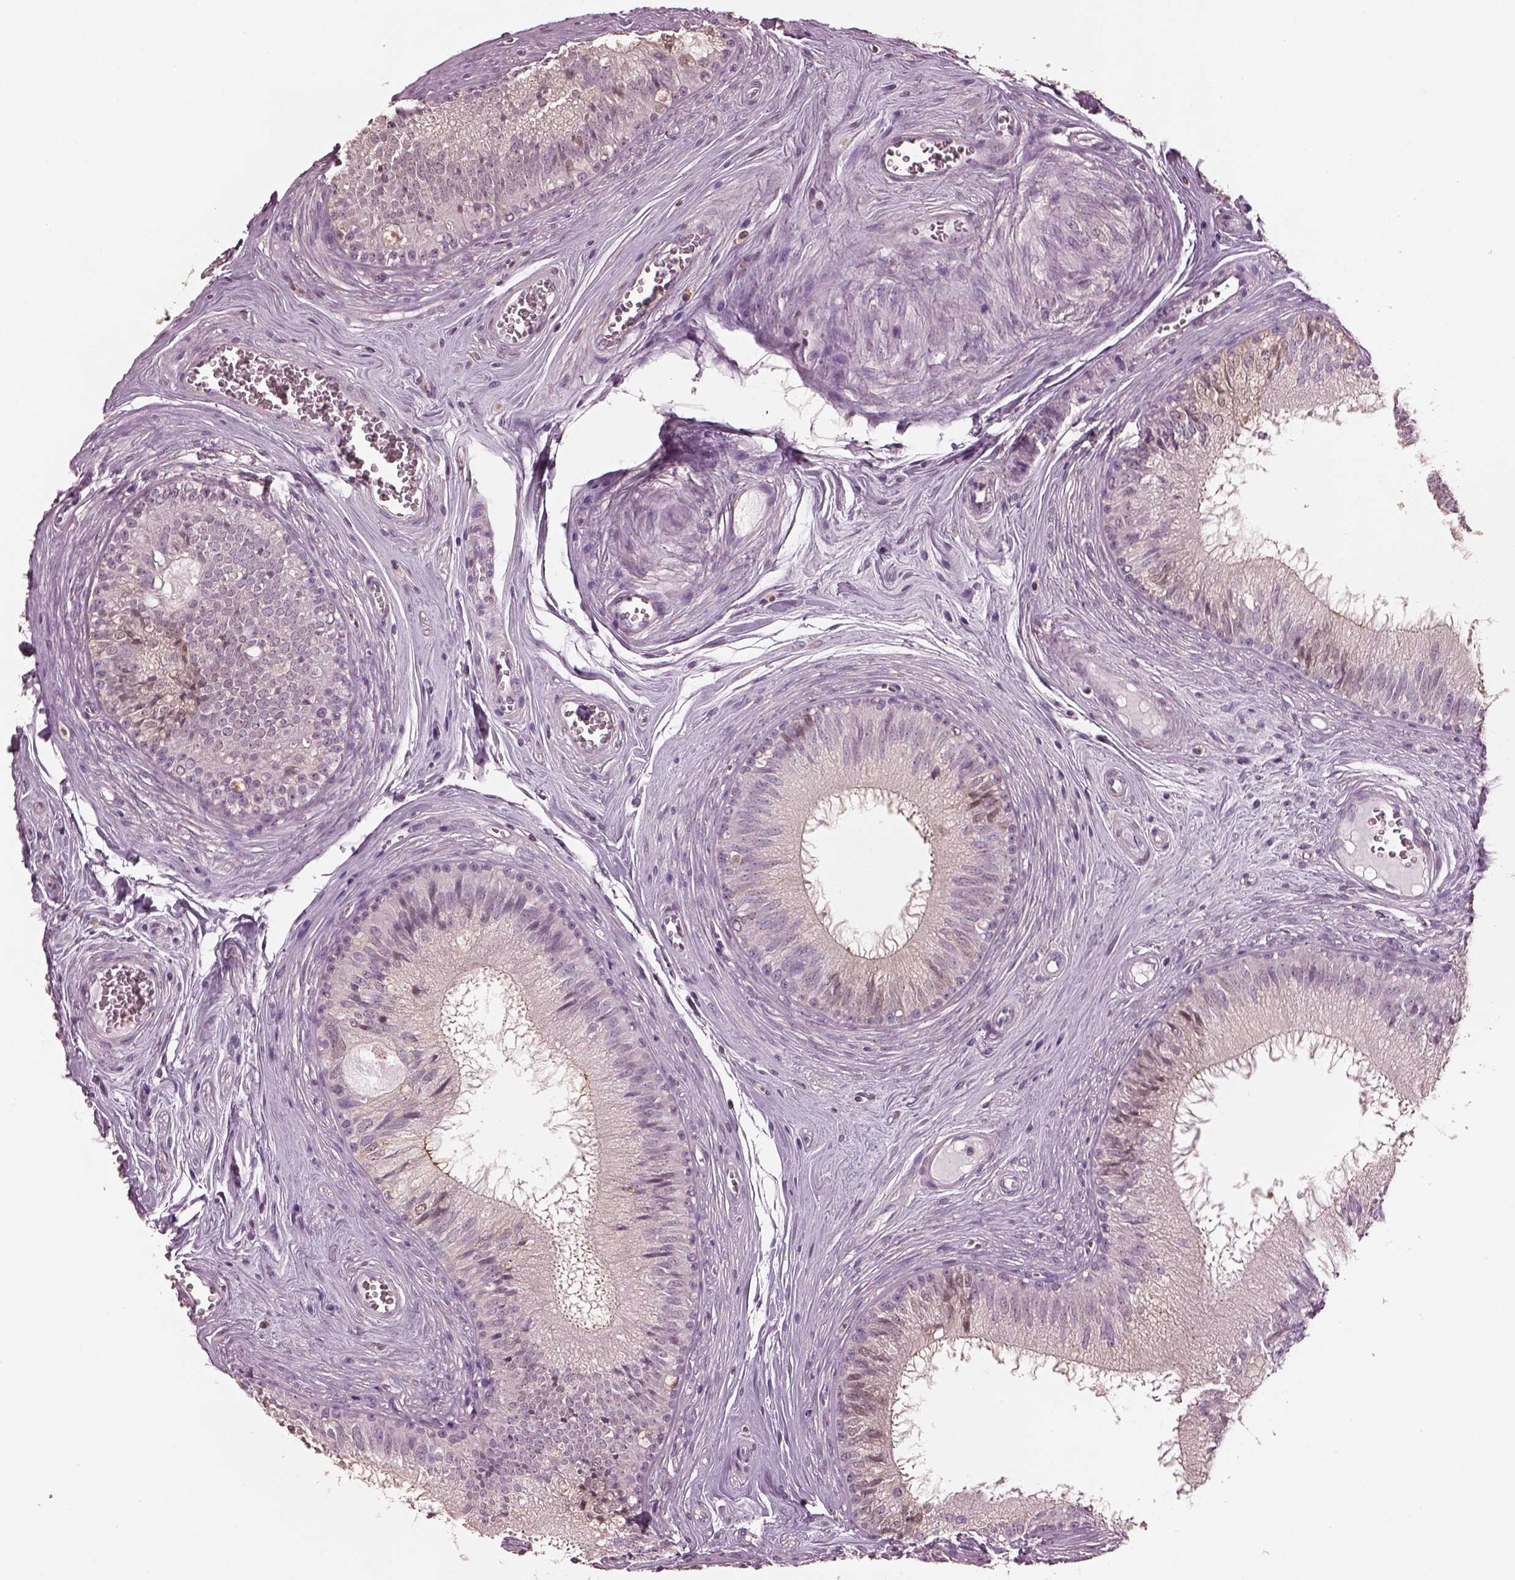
{"staining": {"intensity": "negative", "quantity": "none", "location": "none"}, "tissue": "epididymis", "cell_type": "Glandular cells", "image_type": "normal", "snomed": [{"axis": "morphology", "description": "Normal tissue, NOS"}, {"axis": "topography", "description": "Epididymis"}], "caption": "The image reveals no staining of glandular cells in benign epididymis. The staining was performed using DAB to visualize the protein expression in brown, while the nuclei were stained in blue with hematoxylin (Magnification: 20x).", "gene": "SRI", "patient": {"sex": "male", "age": 37}}